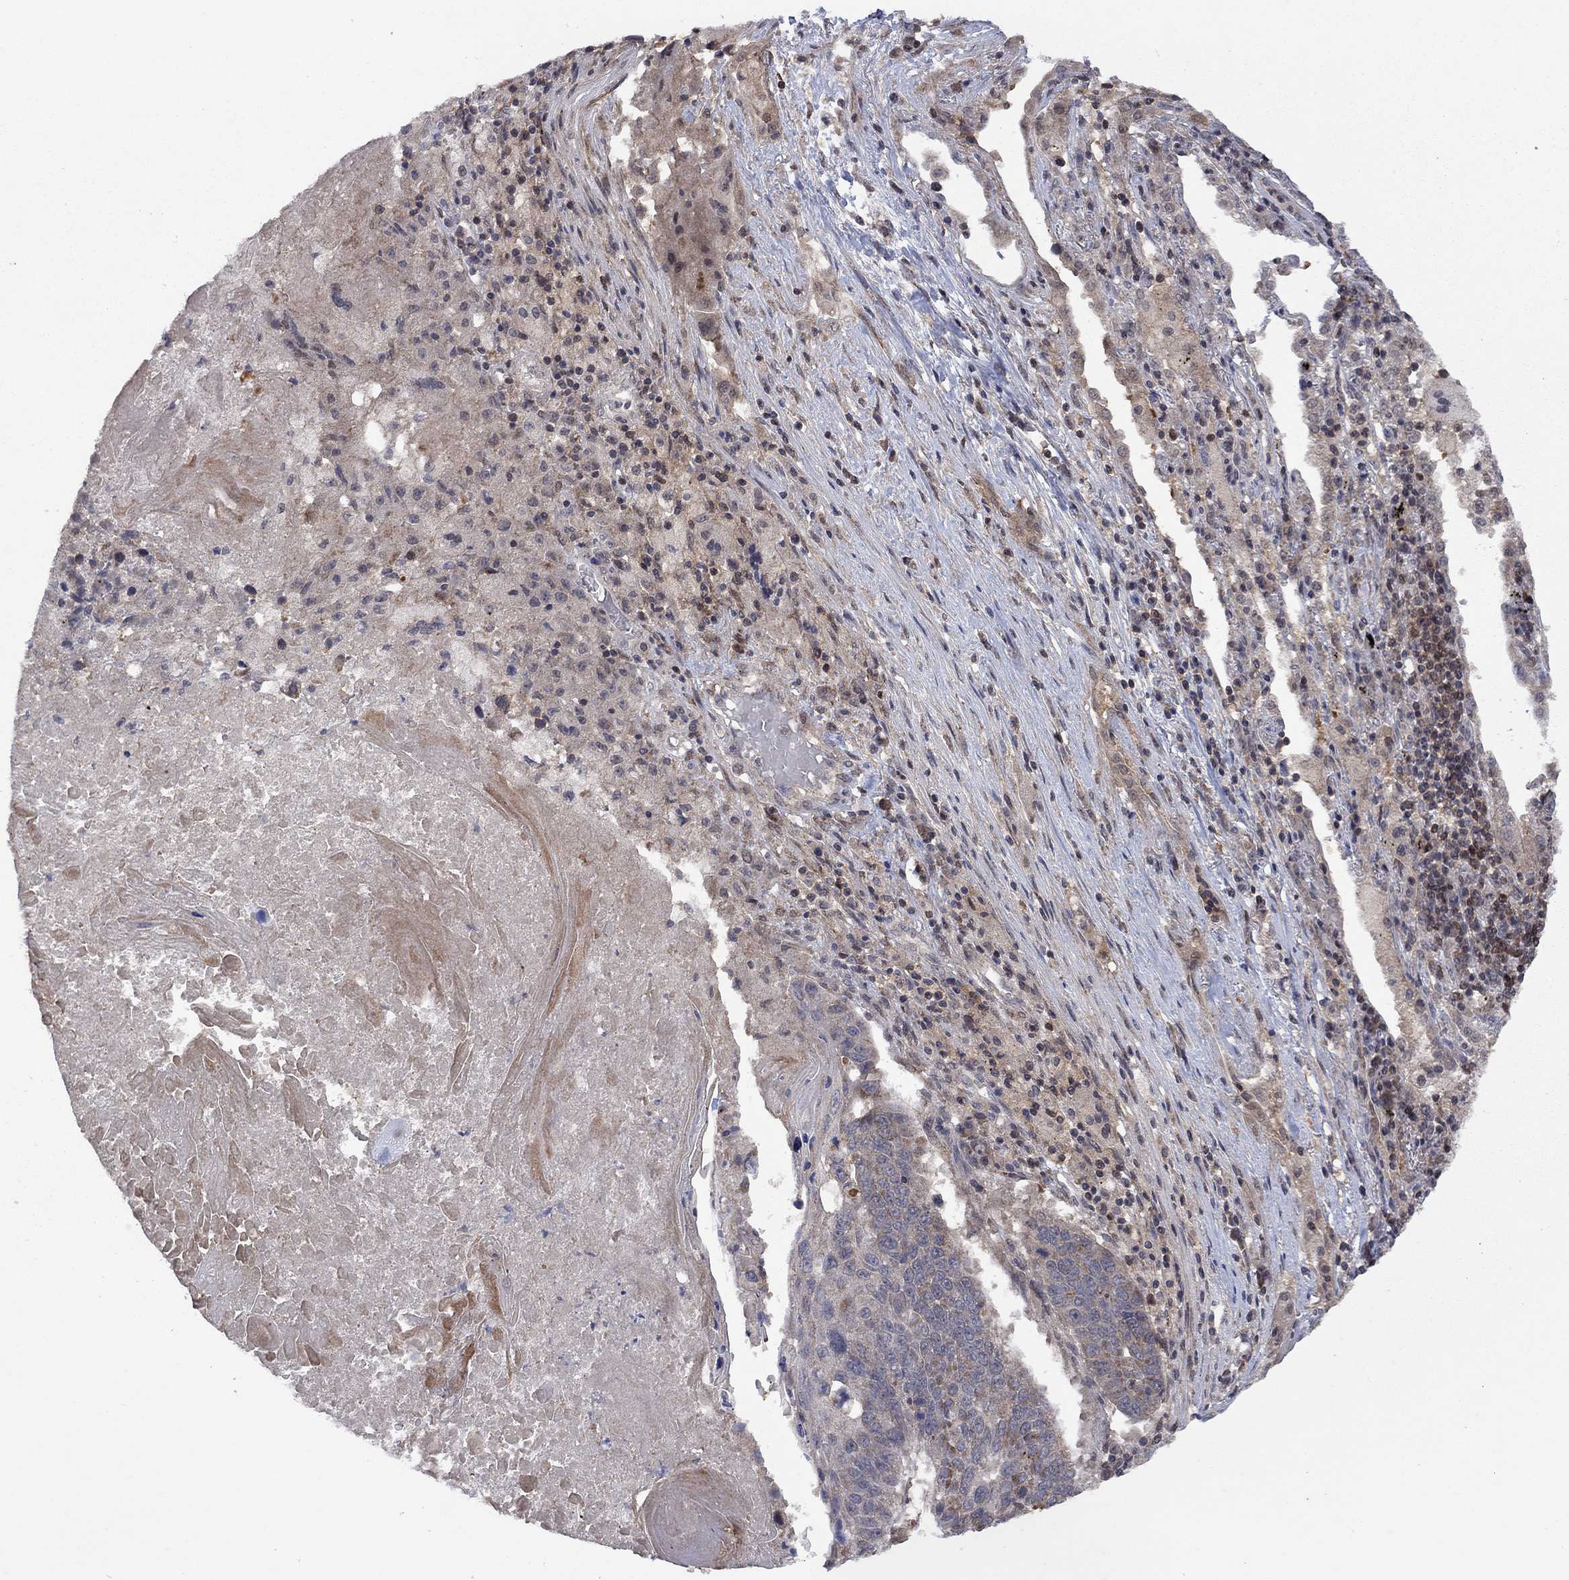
{"staining": {"intensity": "moderate", "quantity": "<25%", "location": "cytoplasmic/membranous"}, "tissue": "lung cancer", "cell_type": "Tumor cells", "image_type": "cancer", "snomed": [{"axis": "morphology", "description": "Squamous cell carcinoma, NOS"}, {"axis": "topography", "description": "Lung"}], "caption": "Immunohistochemical staining of squamous cell carcinoma (lung) demonstrates low levels of moderate cytoplasmic/membranous protein staining in about <25% of tumor cells.", "gene": "IAH1", "patient": {"sex": "male", "age": 73}}